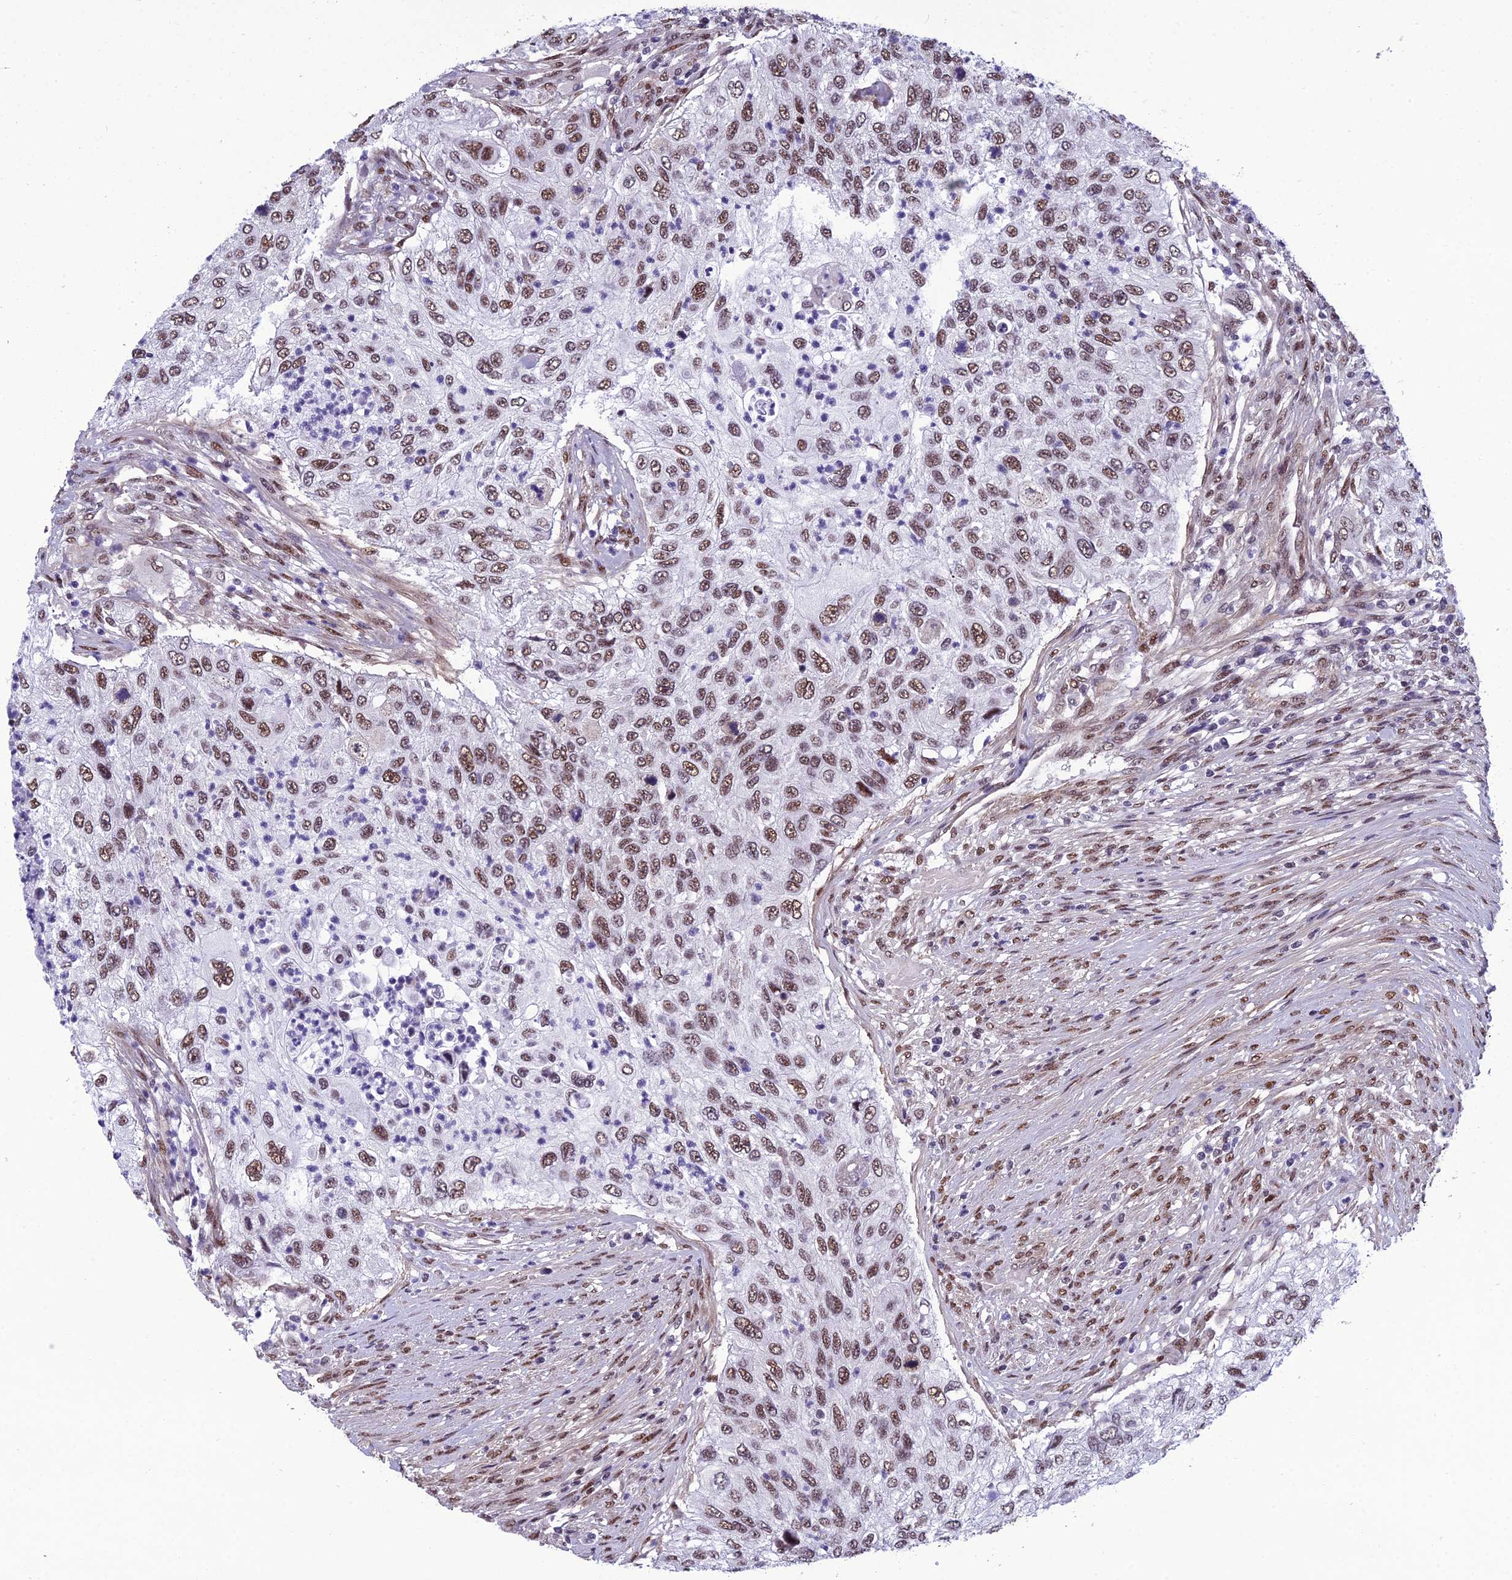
{"staining": {"intensity": "moderate", "quantity": ">75%", "location": "nuclear"}, "tissue": "urothelial cancer", "cell_type": "Tumor cells", "image_type": "cancer", "snomed": [{"axis": "morphology", "description": "Urothelial carcinoma, High grade"}, {"axis": "topography", "description": "Urinary bladder"}], "caption": "A photomicrograph of high-grade urothelial carcinoma stained for a protein demonstrates moderate nuclear brown staining in tumor cells. The protein of interest is shown in brown color, while the nuclei are stained blue.", "gene": "RSRC1", "patient": {"sex": "female", "age": 60}}